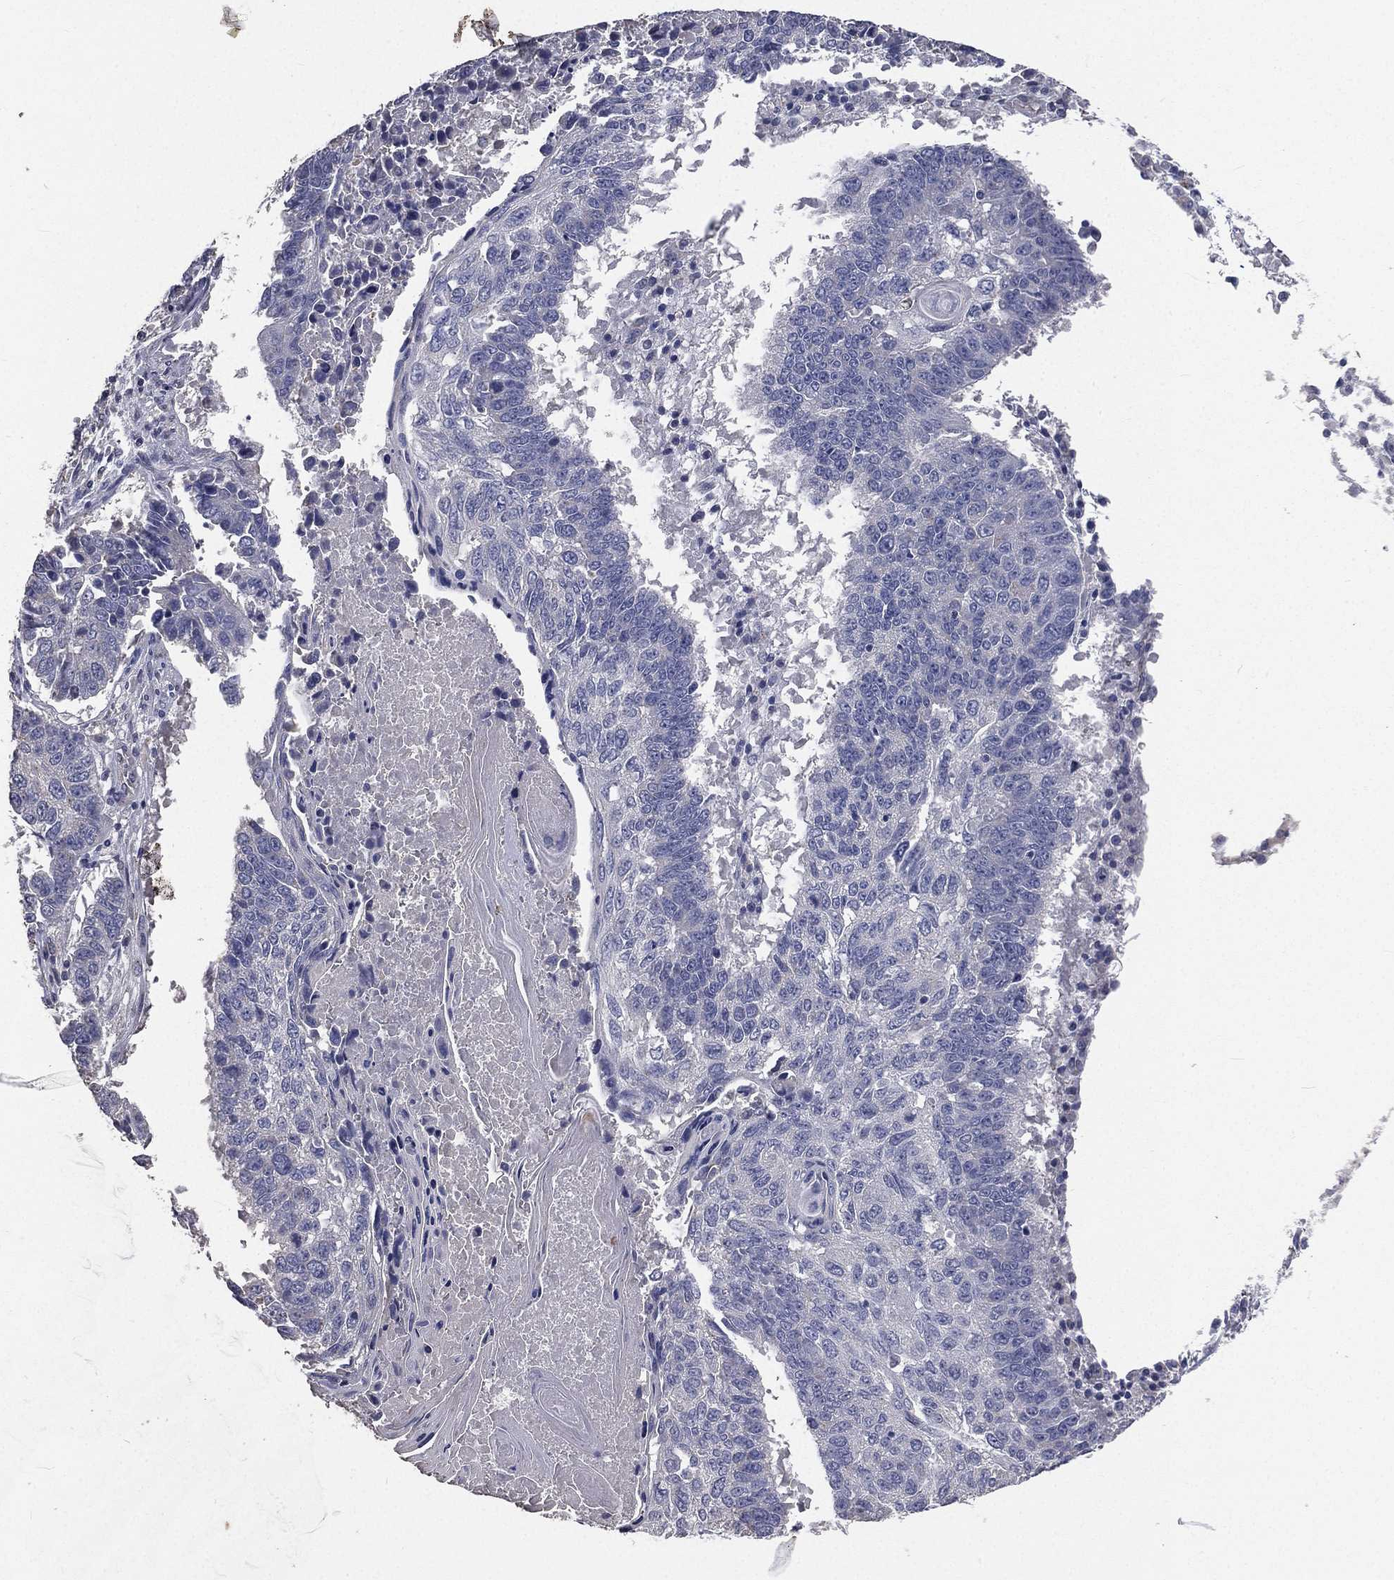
{"staining": {"intensity": "negative", "quantity": "none", "location": "none"}, "tissue": "lung cancer", "cell_type": "Tumor cells", "image_type": "cancer", "snomed": [{"axis": "morphology", "description": "Squamous cell carcinoma, NOS"}, {"axis": "topography", "description": "Lung"}], "caption": "Tumor cells are negative for brown protein staining in lung cancer. (Brightfield microscopy of DAB (3,3'-diaminobenzidine) IHC at high magnification).", "gene": "CROCC", "patient": {"sex": "male", "age": 73}}